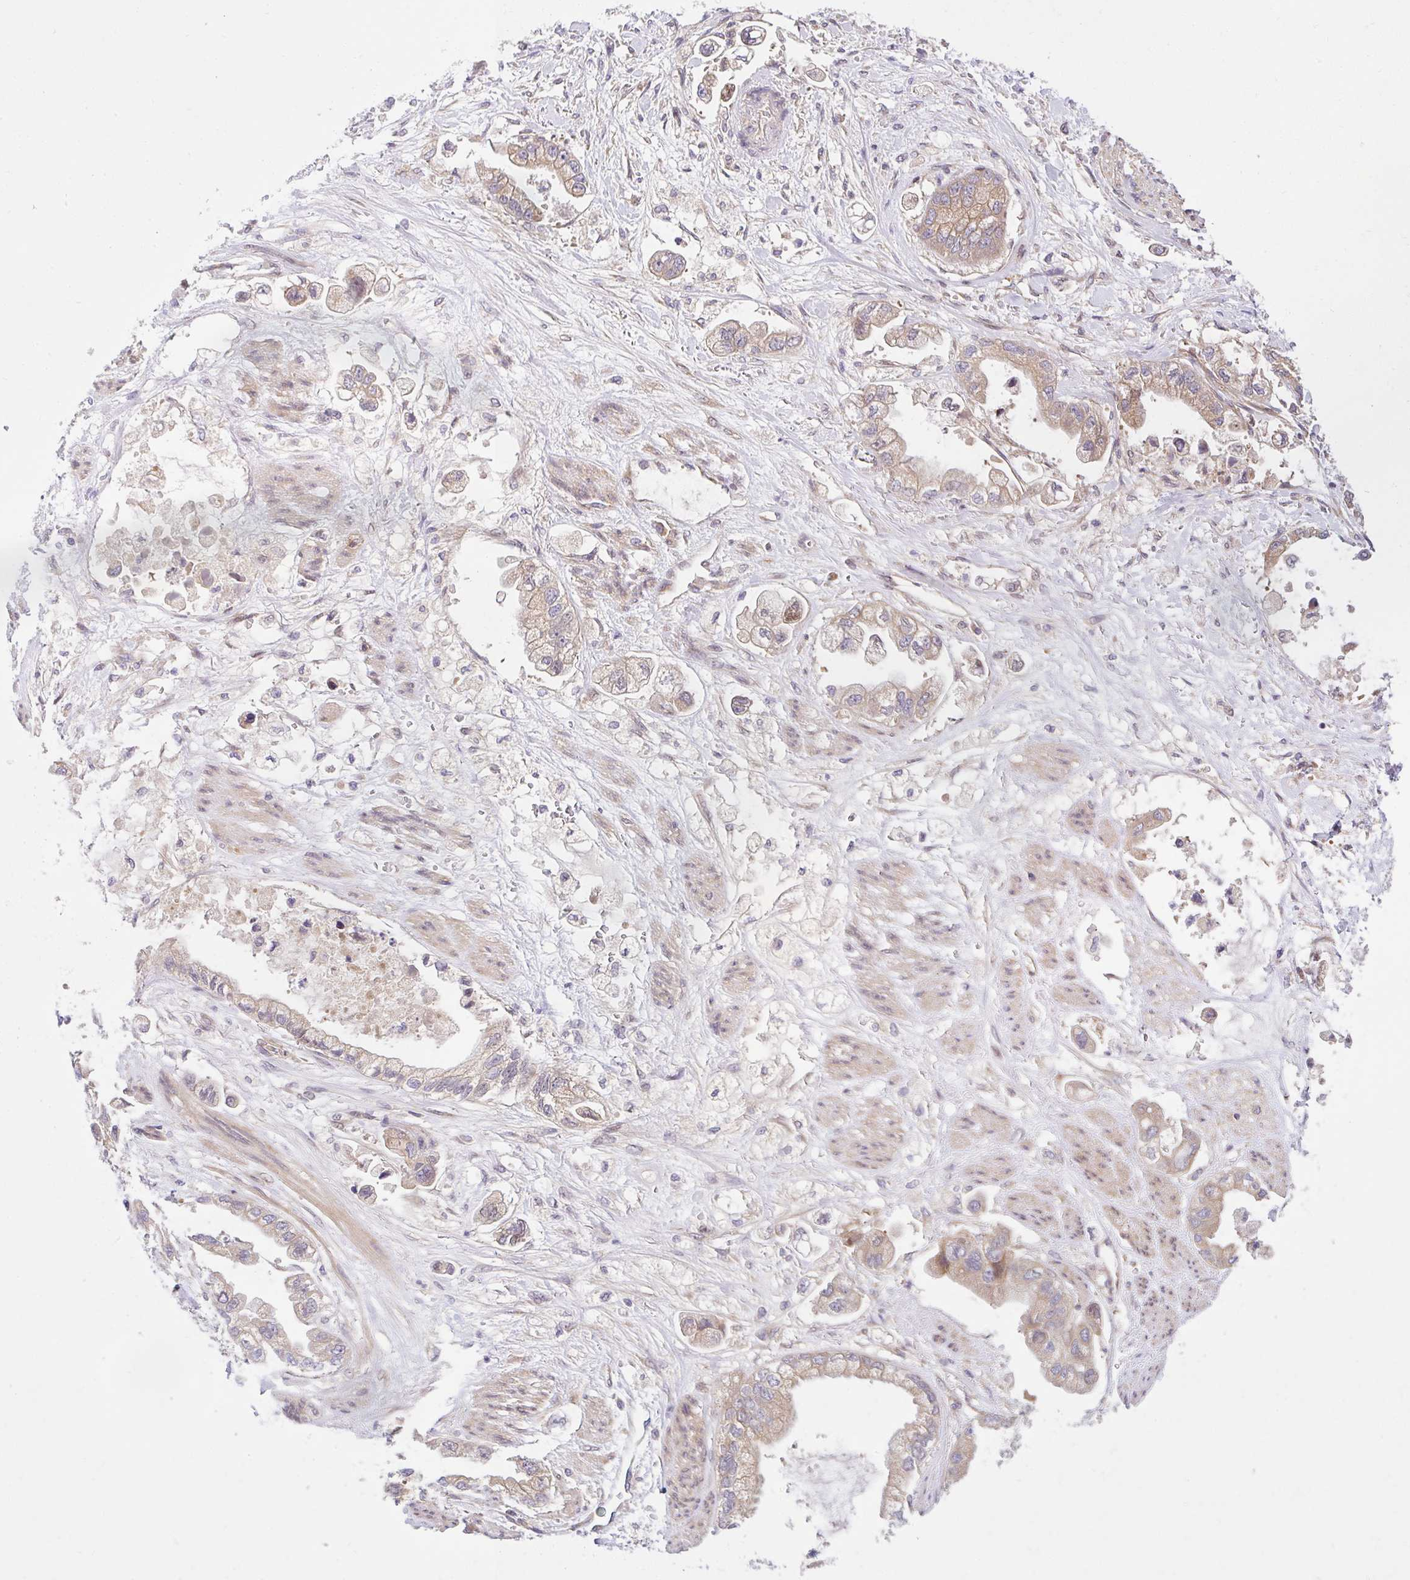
{"staining": {"intensity": "weak", "quantity": "25%-75%", "location": "cytoplasmic/membranous"}, "tissue": "stomach cancer", "cell_type": "Tumor cells", "image_type": "cancer", "snomed": [{"axis": "morphology", "description": "Adenocarcinoma, NOS"}, {"axis": "topography", "description": "Stomach"}], "caption": "Stomach cancer stained for a protein (brown) displays weak cytoplasmic/membranous positive staining in about 25%-75% of tumor cells.", "gene": "UBE4A", "patient": {"sex": "male", "age": 62}}